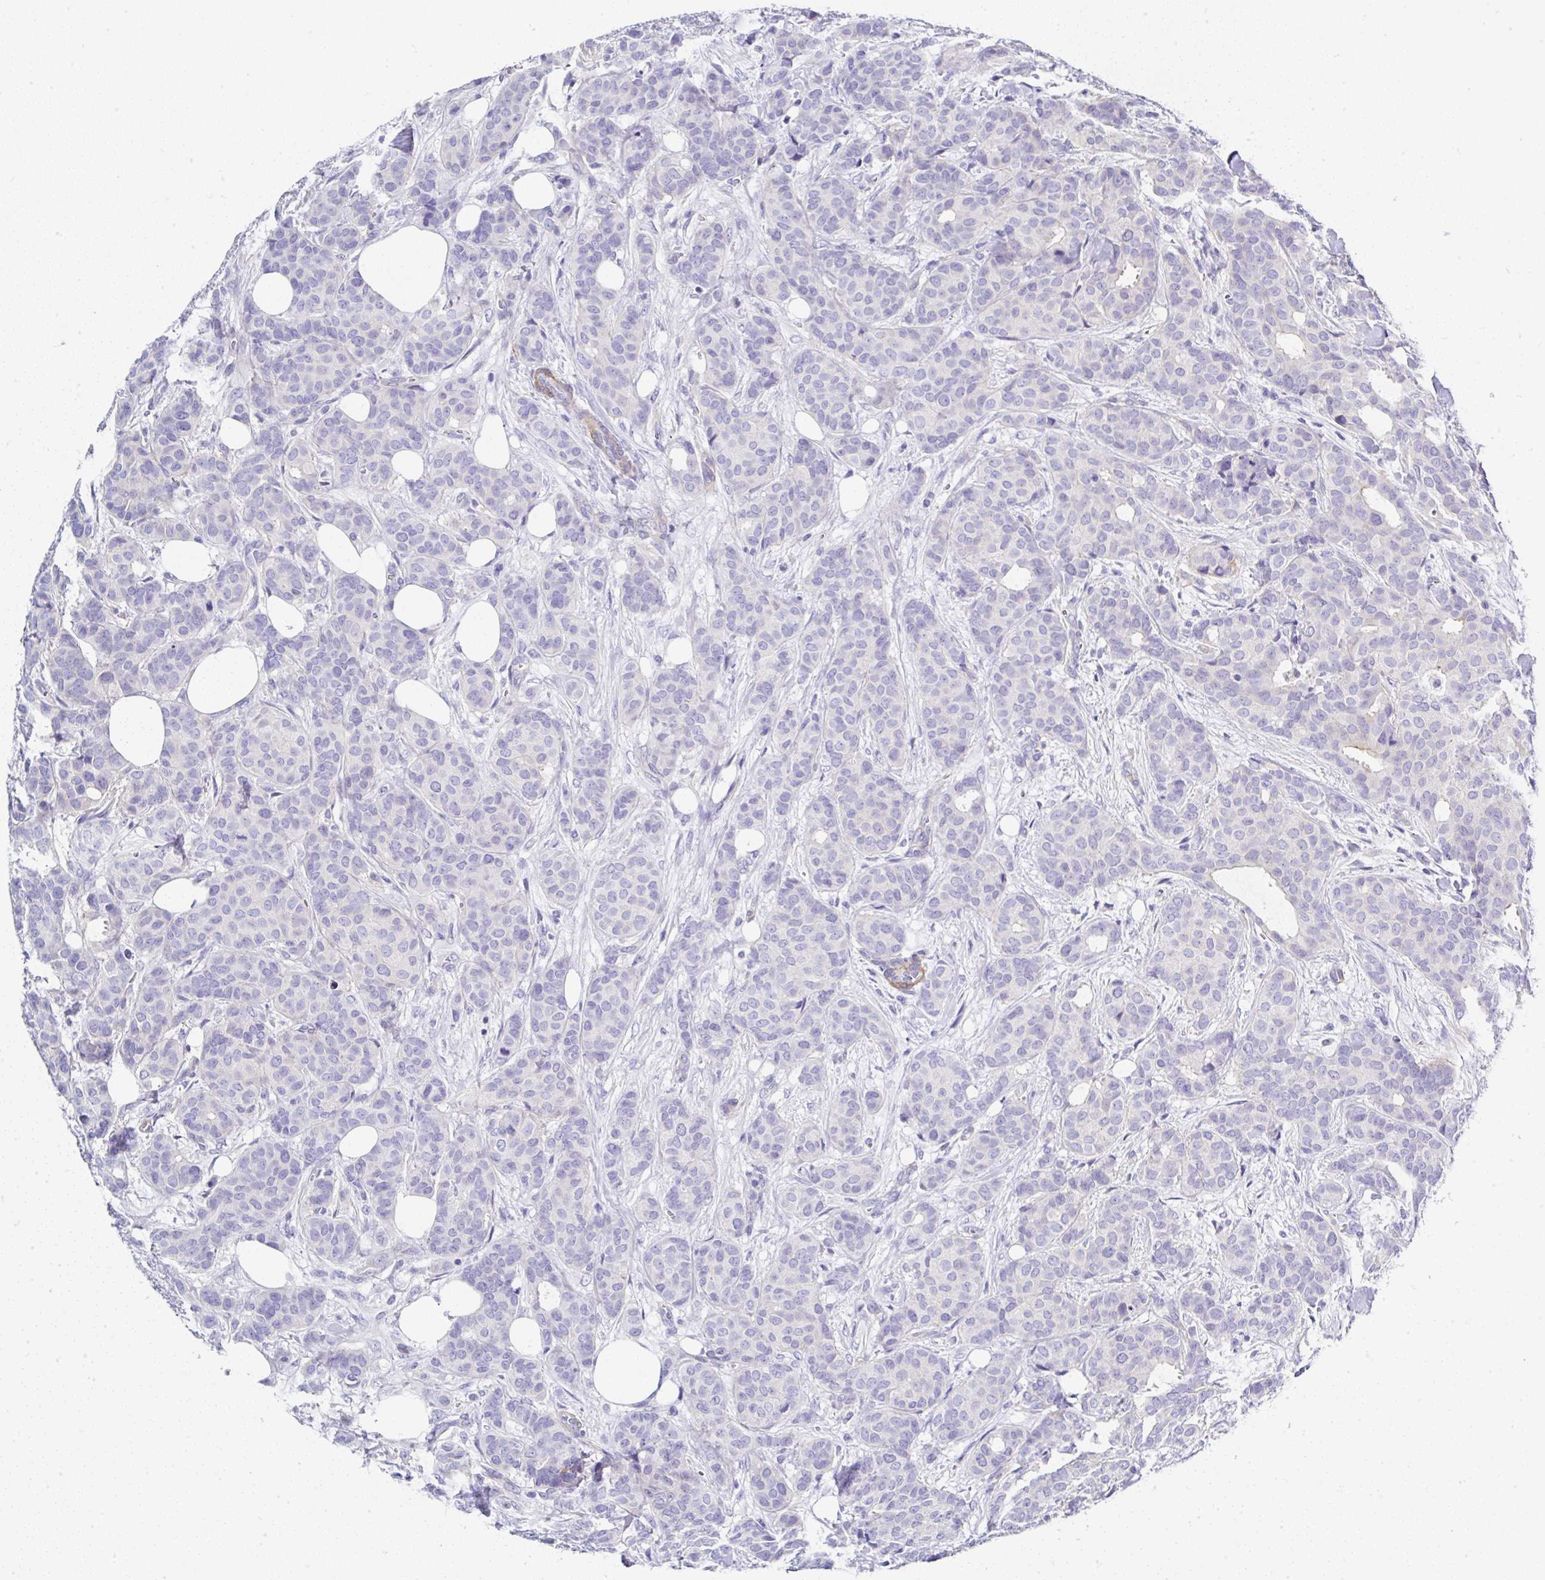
{"staining": {"intensity": "negative", "quantity": "none", "location": "none"}, "tissue": "breast cancer", "cell_type": "Tumor cells", "image_type": "cancer", "snomed": [{"axis": "morphology", "description": "Duct carcinoma"}, {"axis": "topography", "description": "Breast"}], "caption": "This is an IHC micrograph of breast cancer (invasive ductal carcinoma). There is no staining in tumor cells.", "gene": "PPFIA4", "patient": {"sex": "female", "age": 70}}